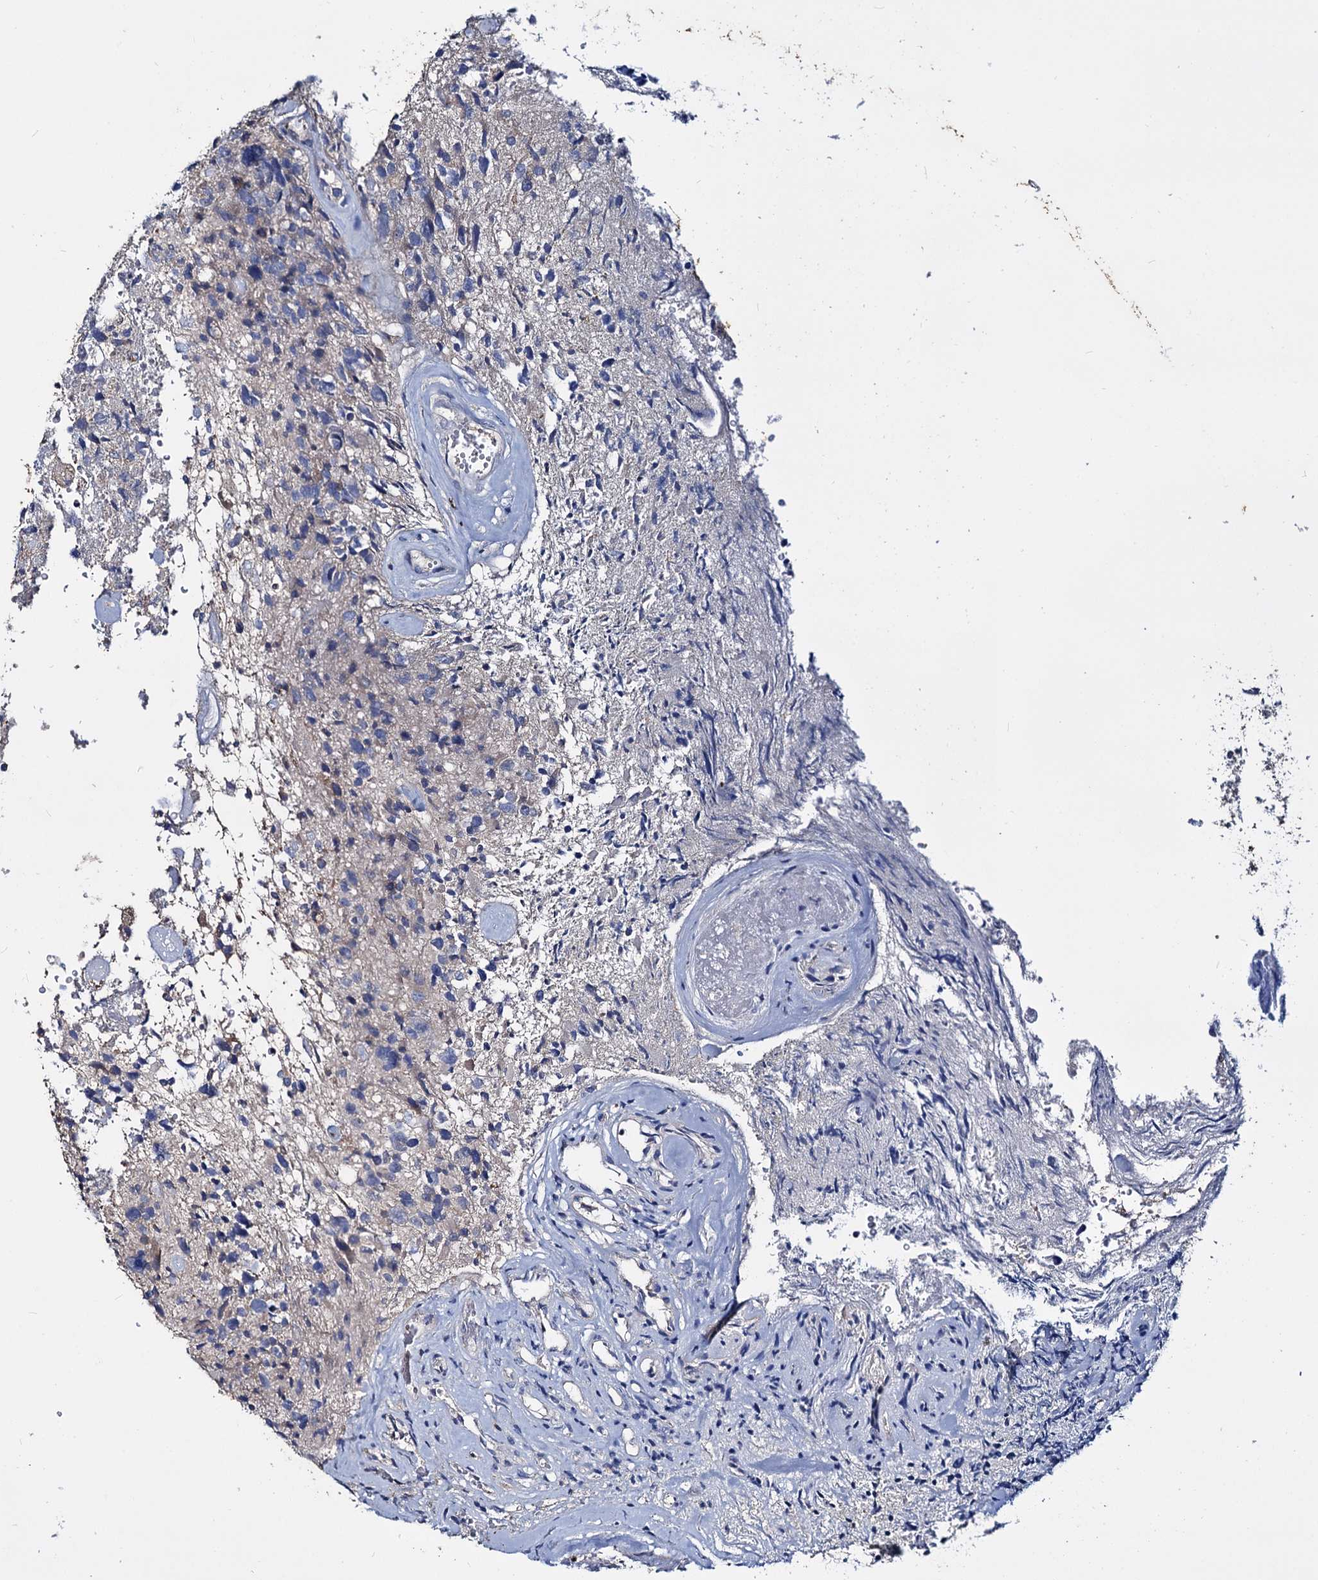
{"staining": {"intensity": "negative", "quantity": "none", "location": "none"}, "tissue": "glioma", "cell_type": "Tumor cells", "image_type": "cancer", "snomed": [{"axis": "morphology", "description": "Glioma, malignant, High grade"}, {"axis": "topography", "description": "Brain"}], "caption": "Immunohistochemical staining of glioma shows no significant staining in tumor cells.", "gene": "ACY3", "patient": {"sex": "male", "age": 69}}